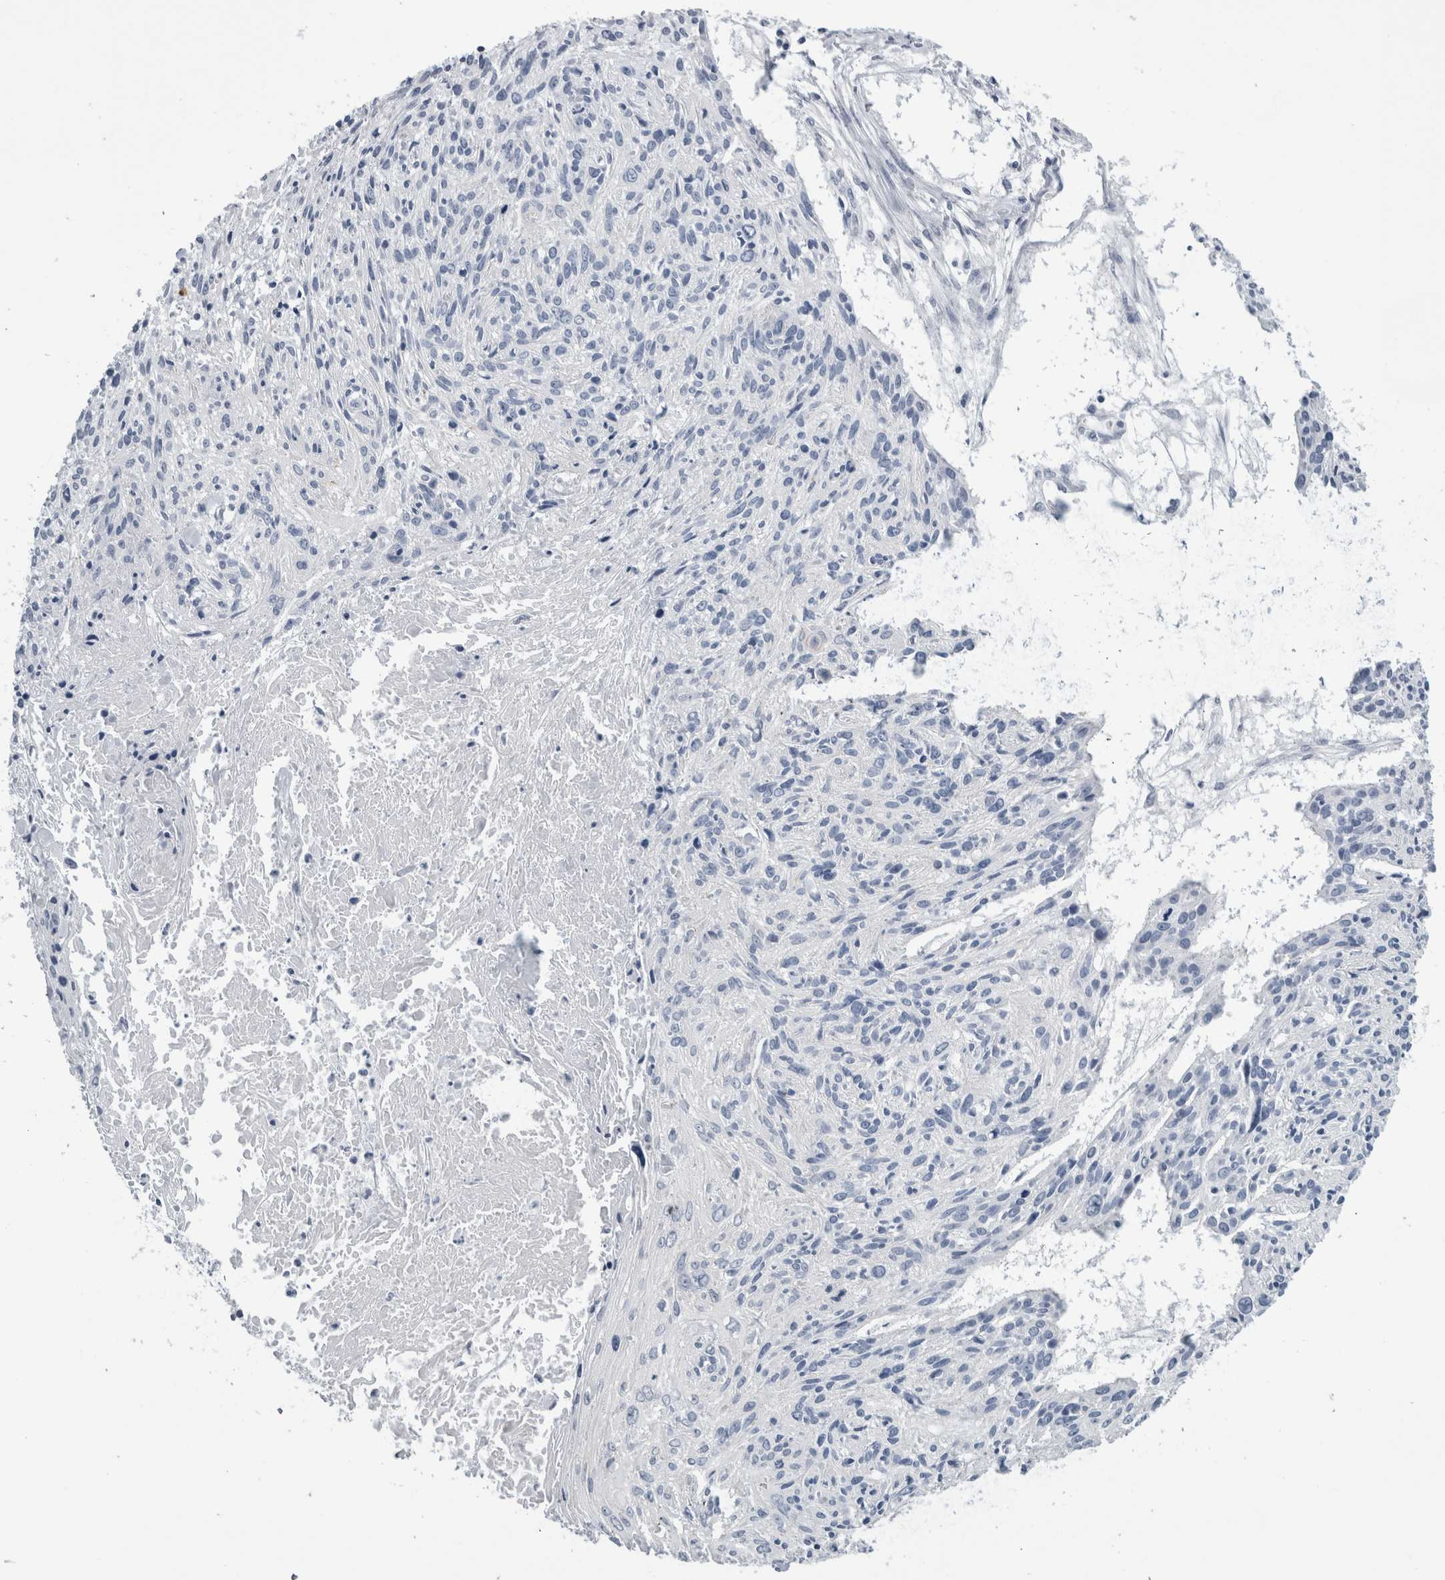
{"staining": {"intensity": "negative", "quantity": "none", "location": "none"}, "tissue": "cervical cancer", "cell_type": "Tumor cells", "image_type": "cancer", "snomed": [{"axis": "morphology", "description": "Squamous cell carcinoma, NOS"}, {"axis": "topography", "description": "Cervix"}], "caption": "An IHC image of cervical squamous cell carcinoma is shown. There is no staining in tumor cells of cervical squamous cell carcinoma.", "gene": "ANKFY1", "patient": {"sex": "female", "age": 51}}